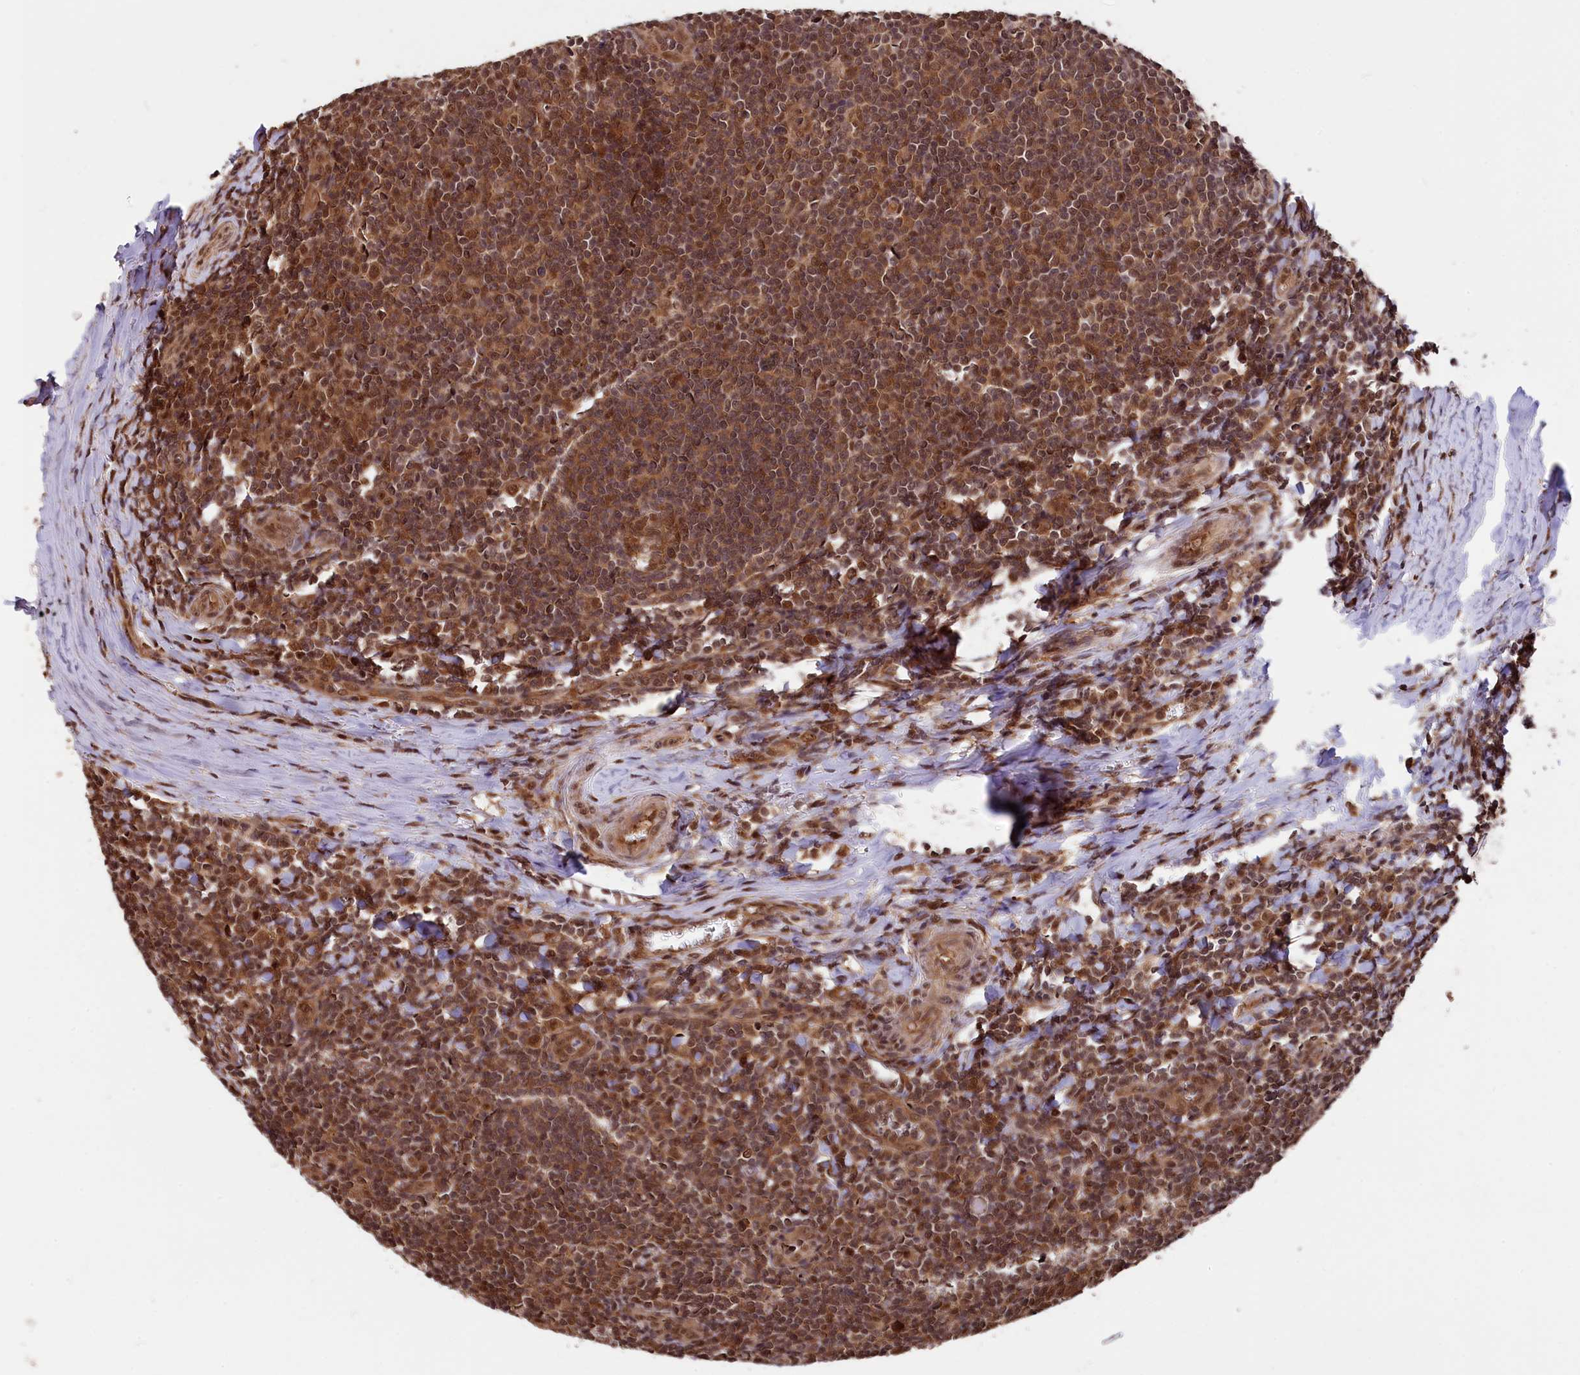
{"staining": {"intensity": "moderate", "quantity": ">75%", "location": "cytoplasmic/membranous,nuclear"}, "tissue": "tonsil", "cell_type": "Germinal center cells", "image_type": "normal", "snomed": [{"axis": "morphology", "description": "Normal tissue, NOS"}, {"axis": "topography", "description": "Tonsil"}], "caption": "A photomicrograph of tonsil stained for a protein shows moderate cytoplasmic/membranous,nuclear brown staining in germinal center cells.", "gene": "ADRM1", "patient": {"sex": "male", "age": 27}}